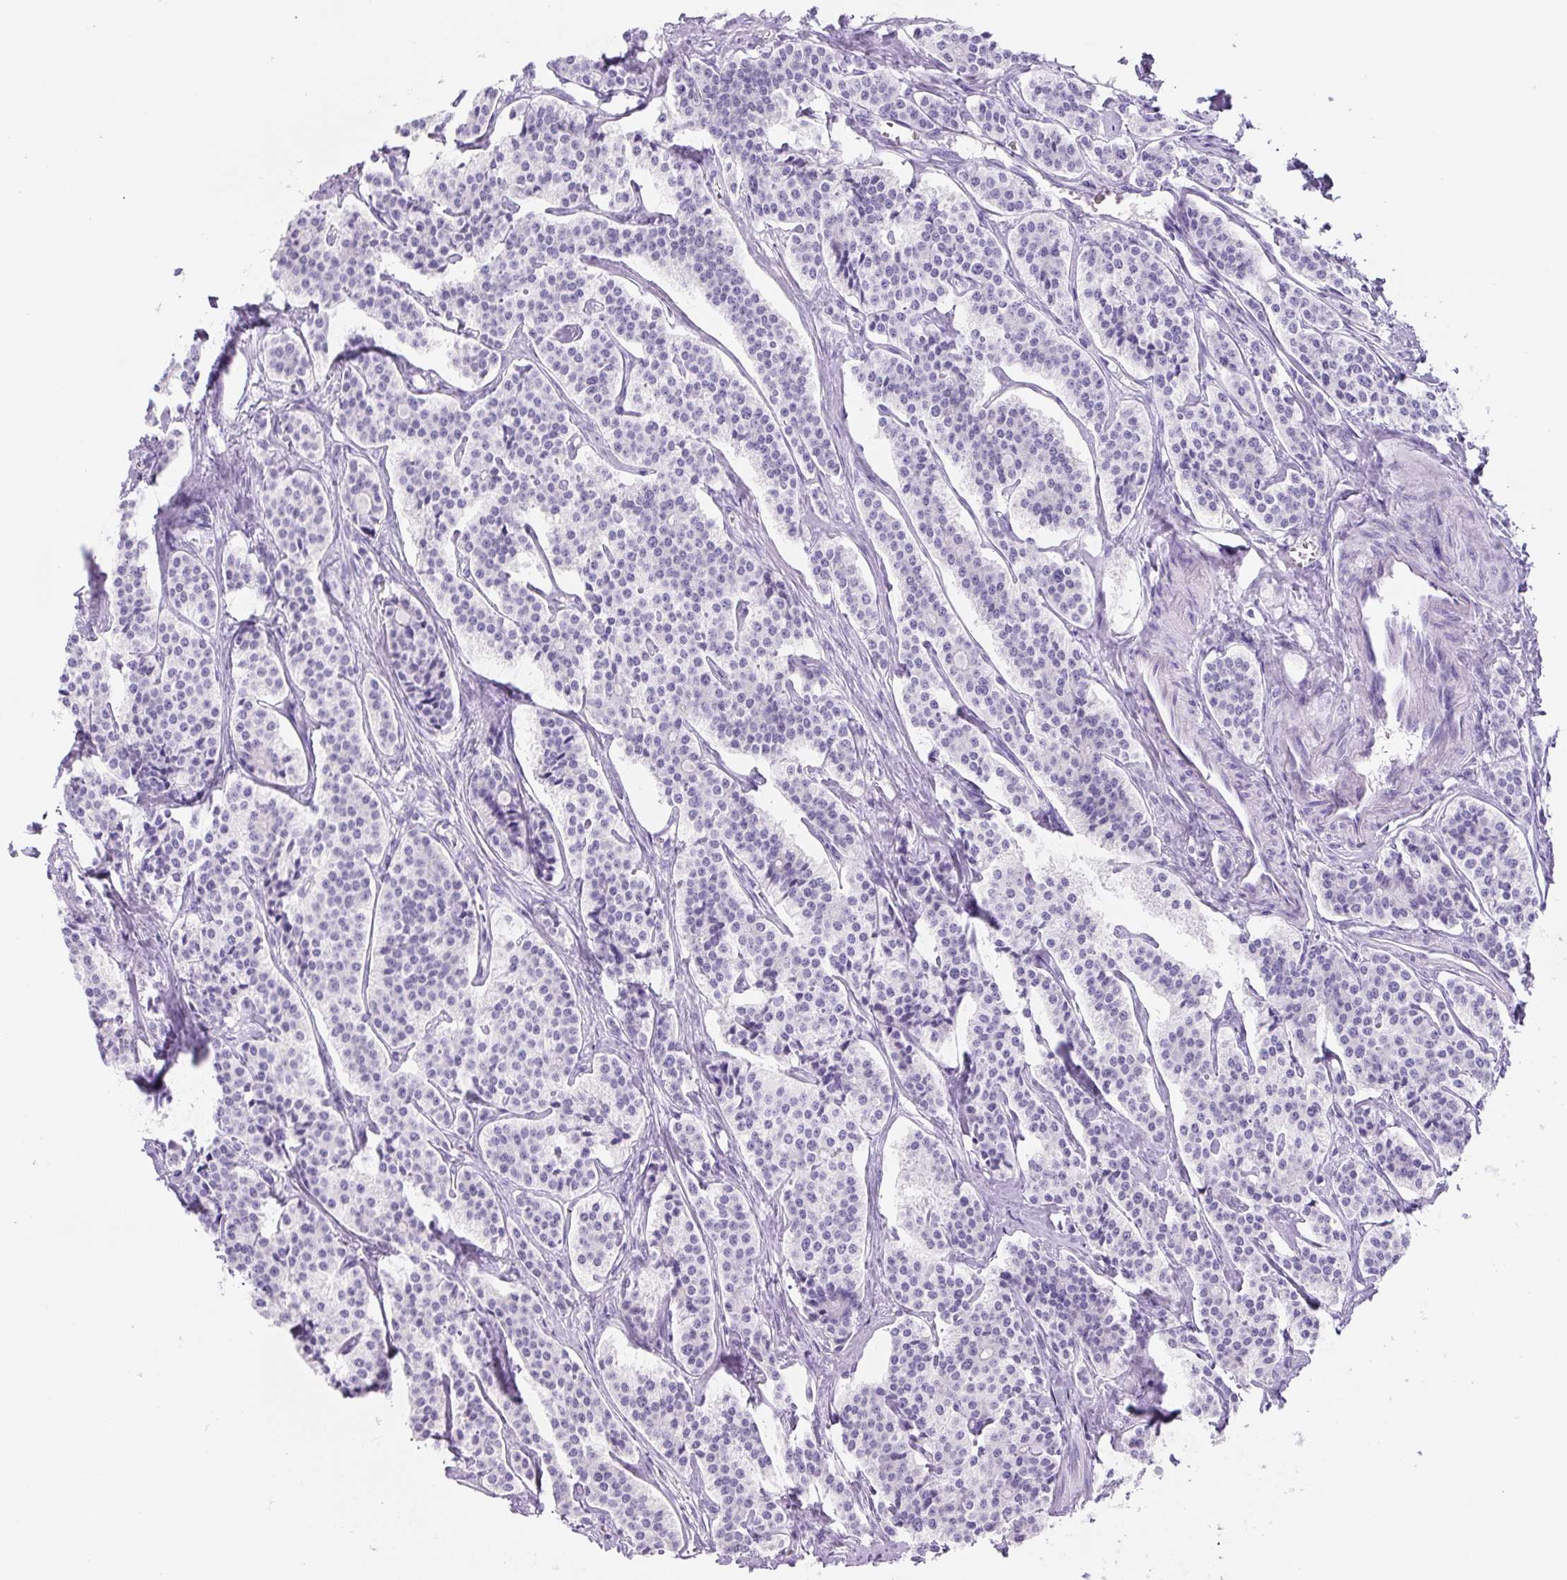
{"staining": {"intensity": "negative", "quantity": "none", "location": "none"}, "tissue": "carcinoid", "cell_type": "Tumor cells", "image_type": "cancer", "snomed": [{"axis": "morphology", "description": "Carcinoid, malignant, NOS"}, {"axis": "topography", "description": "Small intestine"}], "caption": "Human carcinoid stained for a protein using immunohistochemistry demonstrates no expression in tumor cells.", "gene": "YIF1B", "patient": {"sex": "male", "age": 63}}